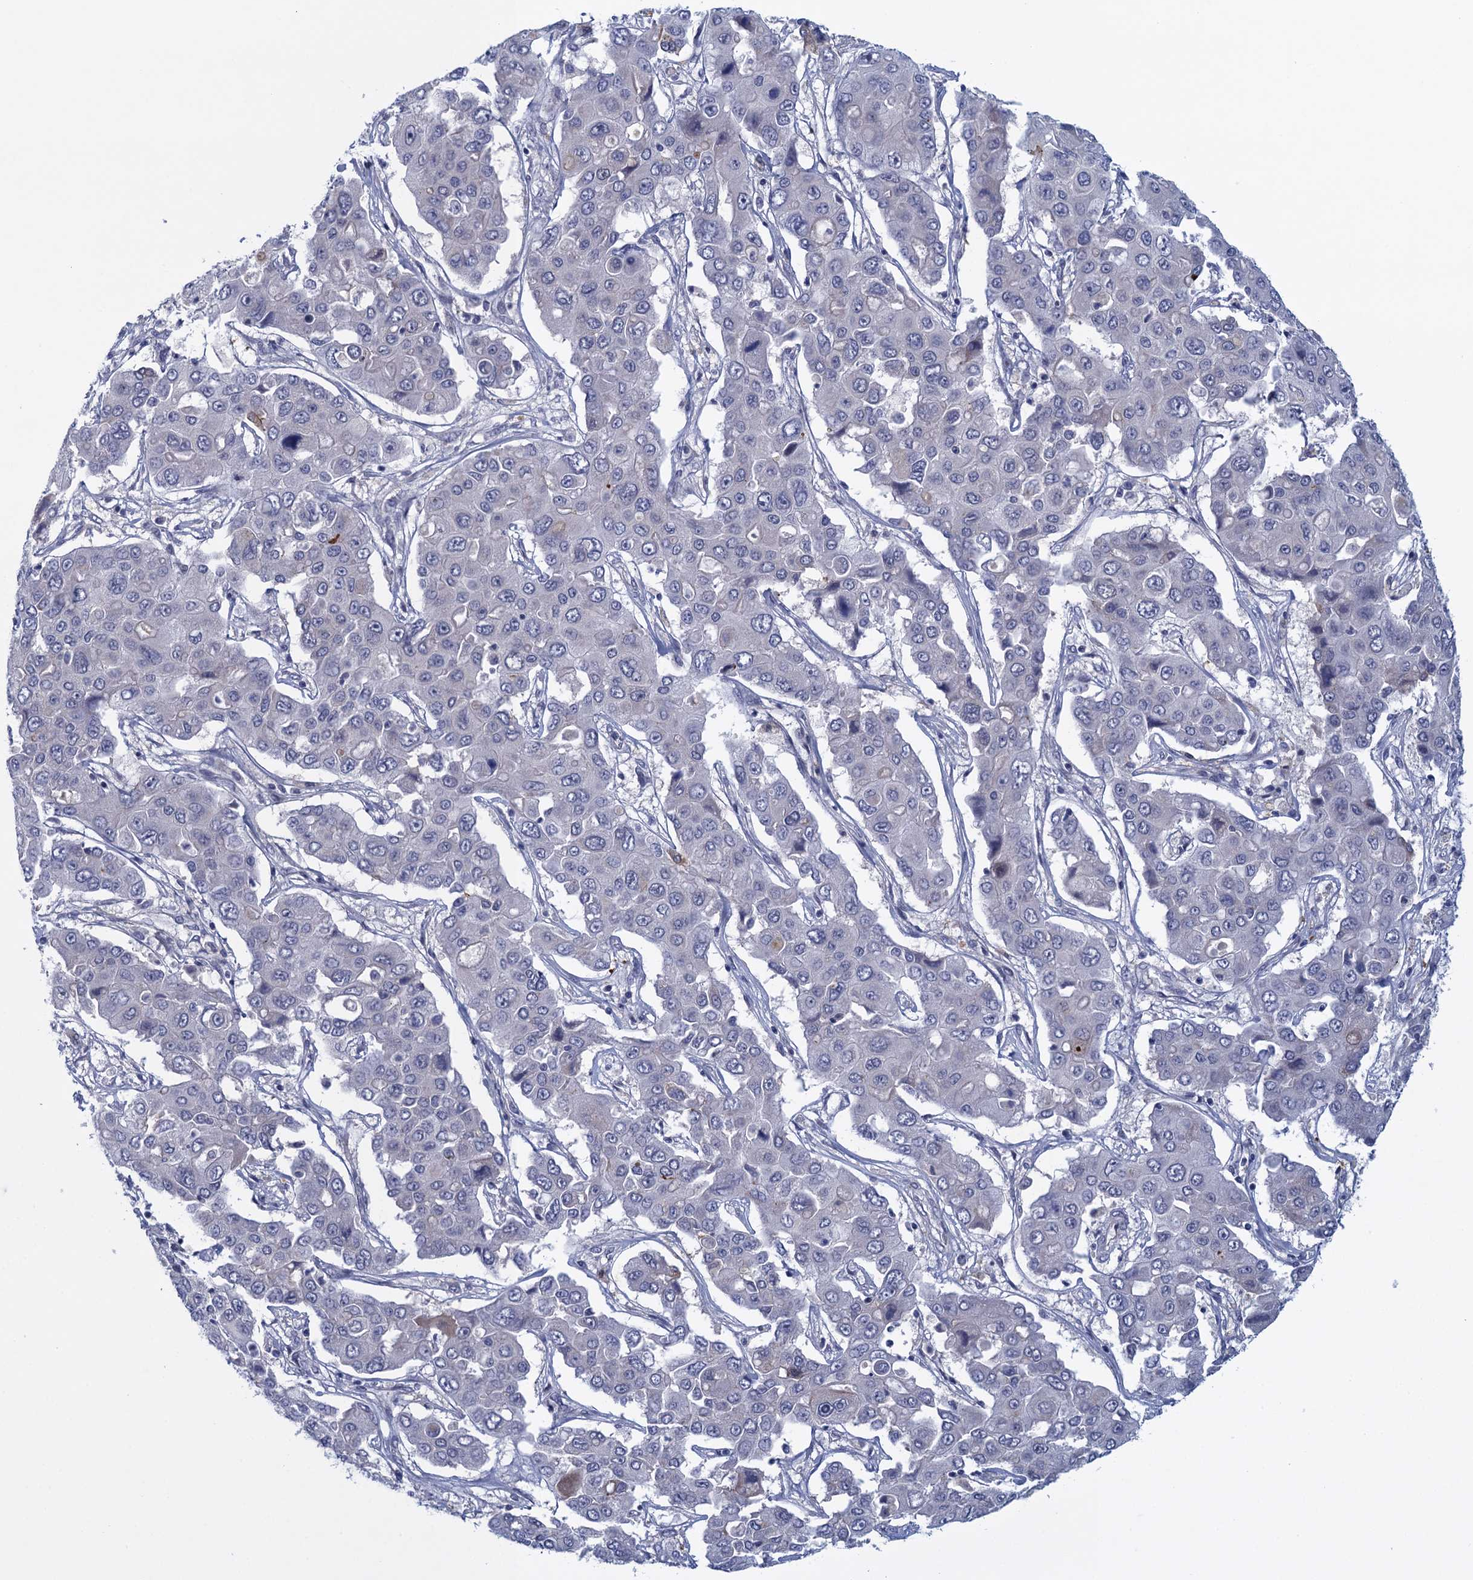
{"staining": {"intensity": "negative", "quantity": "none", "location": "none"}, "tissue": "liver cancer", "cell_type": "Tumor cells", "image_type": "cancer", "snomed": [{"axis": "morphology", "description": "Cholangiocarcinoma"}, {"axis": "topography", "description": "Liver"}], "caption": "Immunohistochemical staining of human liver cancer displays no significant expression in tumor cells.", "gene": "SCEL", "patient": {"sex": "male", "age": 67}}